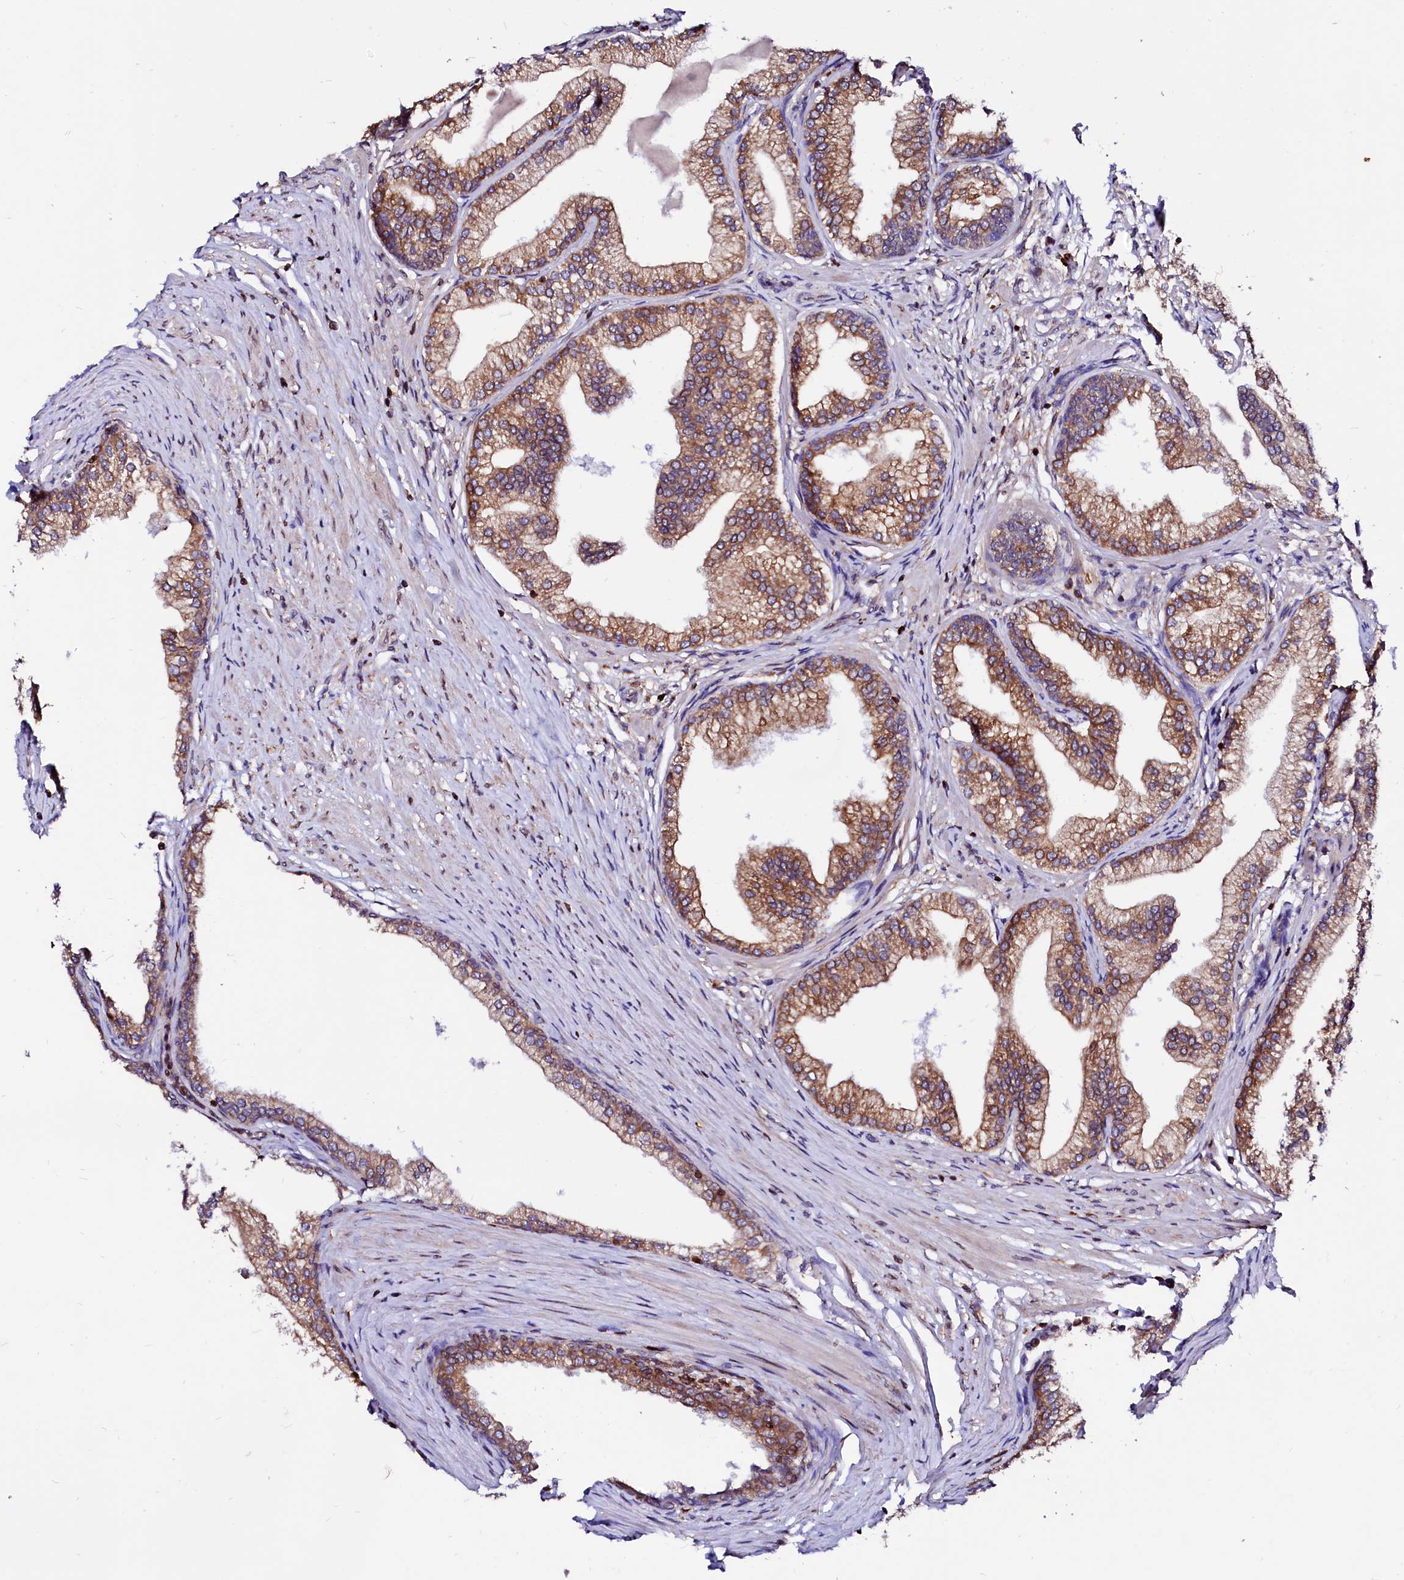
{"staining": {"intensity": "moderate", "quantity": ">75%", "location": "cytoplasmic/membranous"}, "tissue": "prostate", "cell_type": "Glandular cells", "image_type": "normal", "snomed": [{"axis": "morphology", "description": "Normal tissue, NOS"}, {"axis": "morphology", "description": "Urothelial carcinoma, Low grade"}, {"axis": "topography", "description": "Urinary bladder"}, {"axis": "topography", "description": "Prostate"}], "caption": "A medium amount of moderate cytoplasmic/membranous expression is appreciated in about >75% of glandular cells in normal prostate. (DAB (3,3'-diaminobenzidine) IHC, brown staining for protein, blue staining for nuclei).", "gene": "DERL1", "patient": {"sex": "male", "age": 60}}